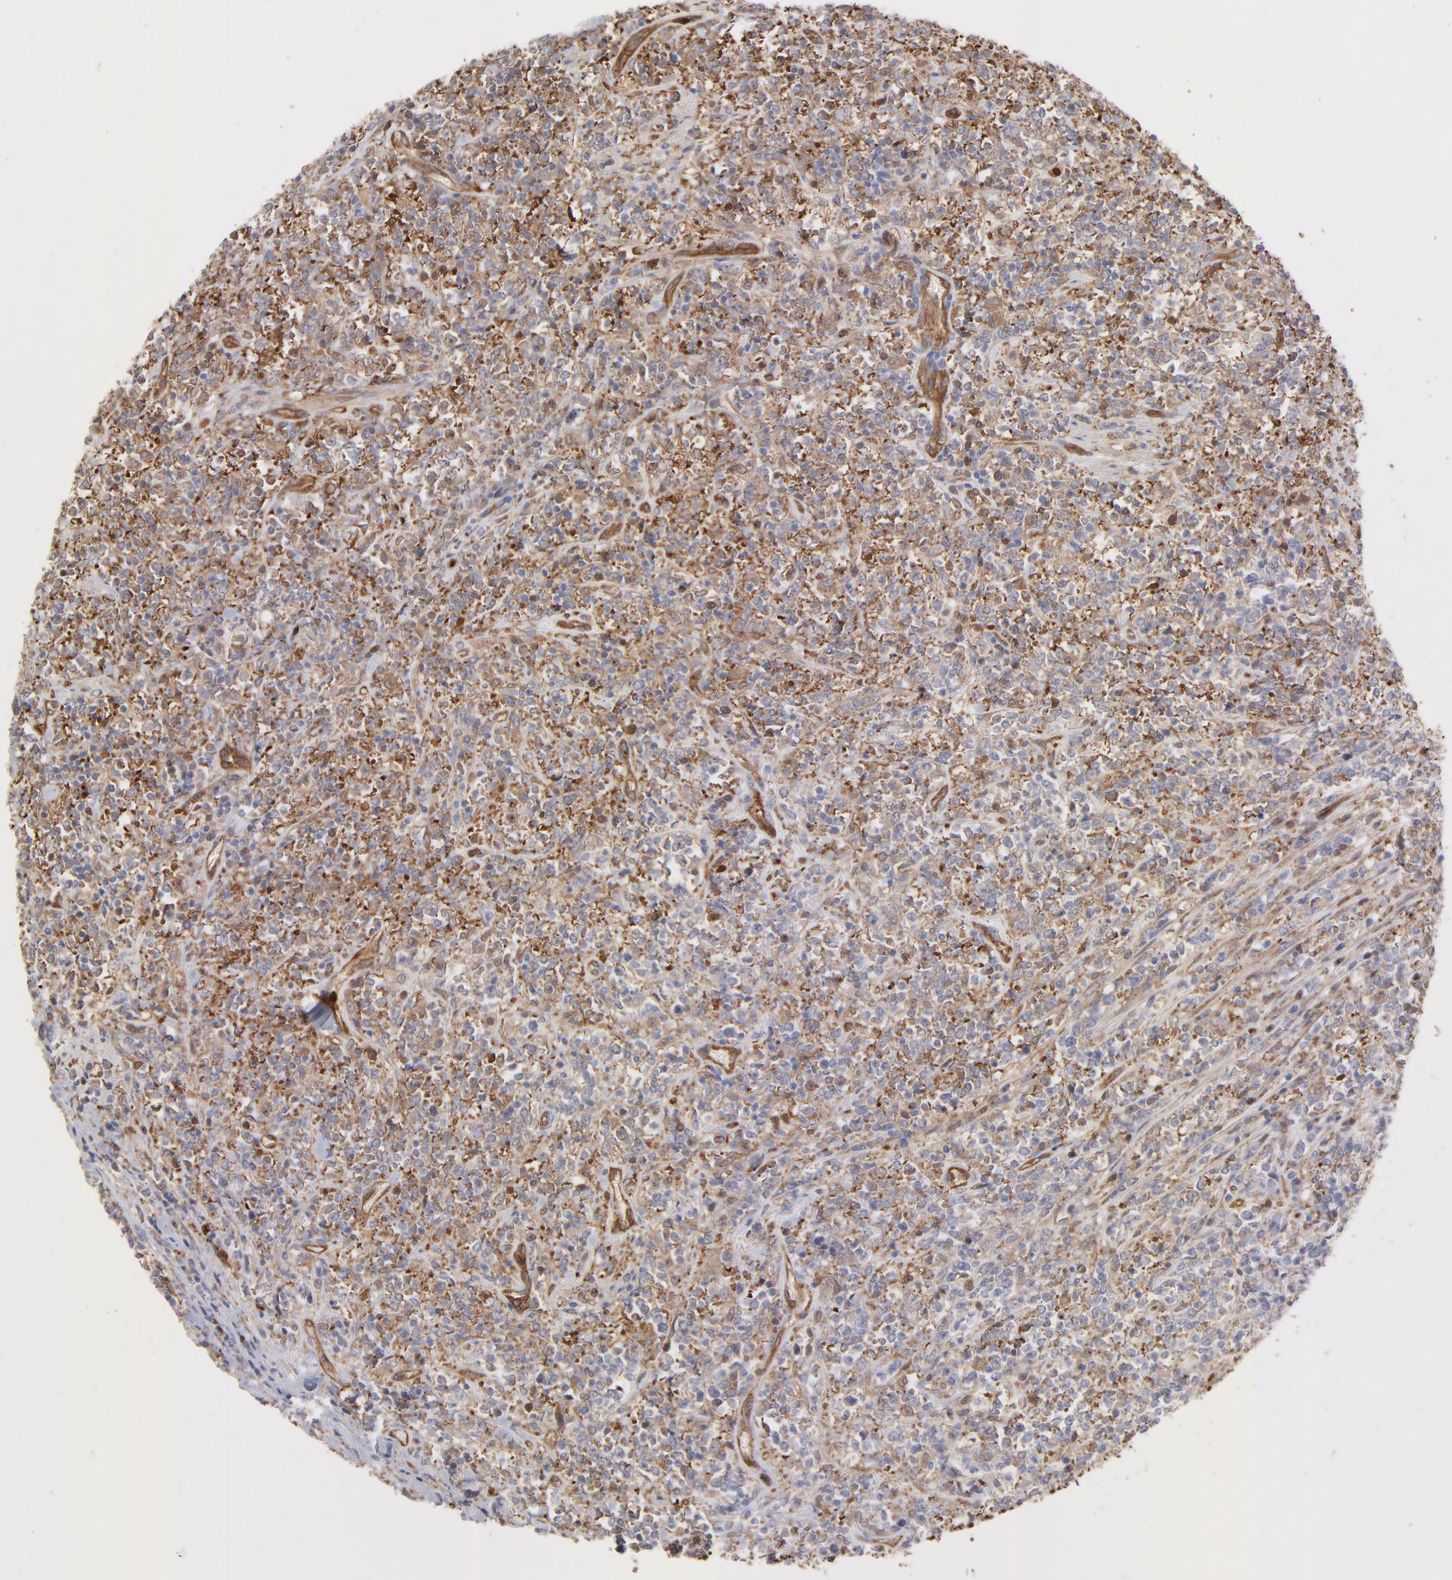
{"staining": {"intensity": "moderate", "quantity": "25%-75%", "location": "cytoplasmic/membranous"}, "tissue": "lymphoma", "cell_type": "Tumor cells", "image_type": "cancer", "snomed": [{"axis": "morphology", "description": "Malignant lymphoma, non-Hodgkin's type, High grade"}, {"axis": "topography", "description": "Soft tissue"}], "caption": "A brown stain labels moderate cytoplasmic/membranous expression of a protein in human high-grade malignant lymphoma, non-Hodgkin's type tumor cells.", "gene": "PXN", "patient": {"sex": "male", "age": 18}}